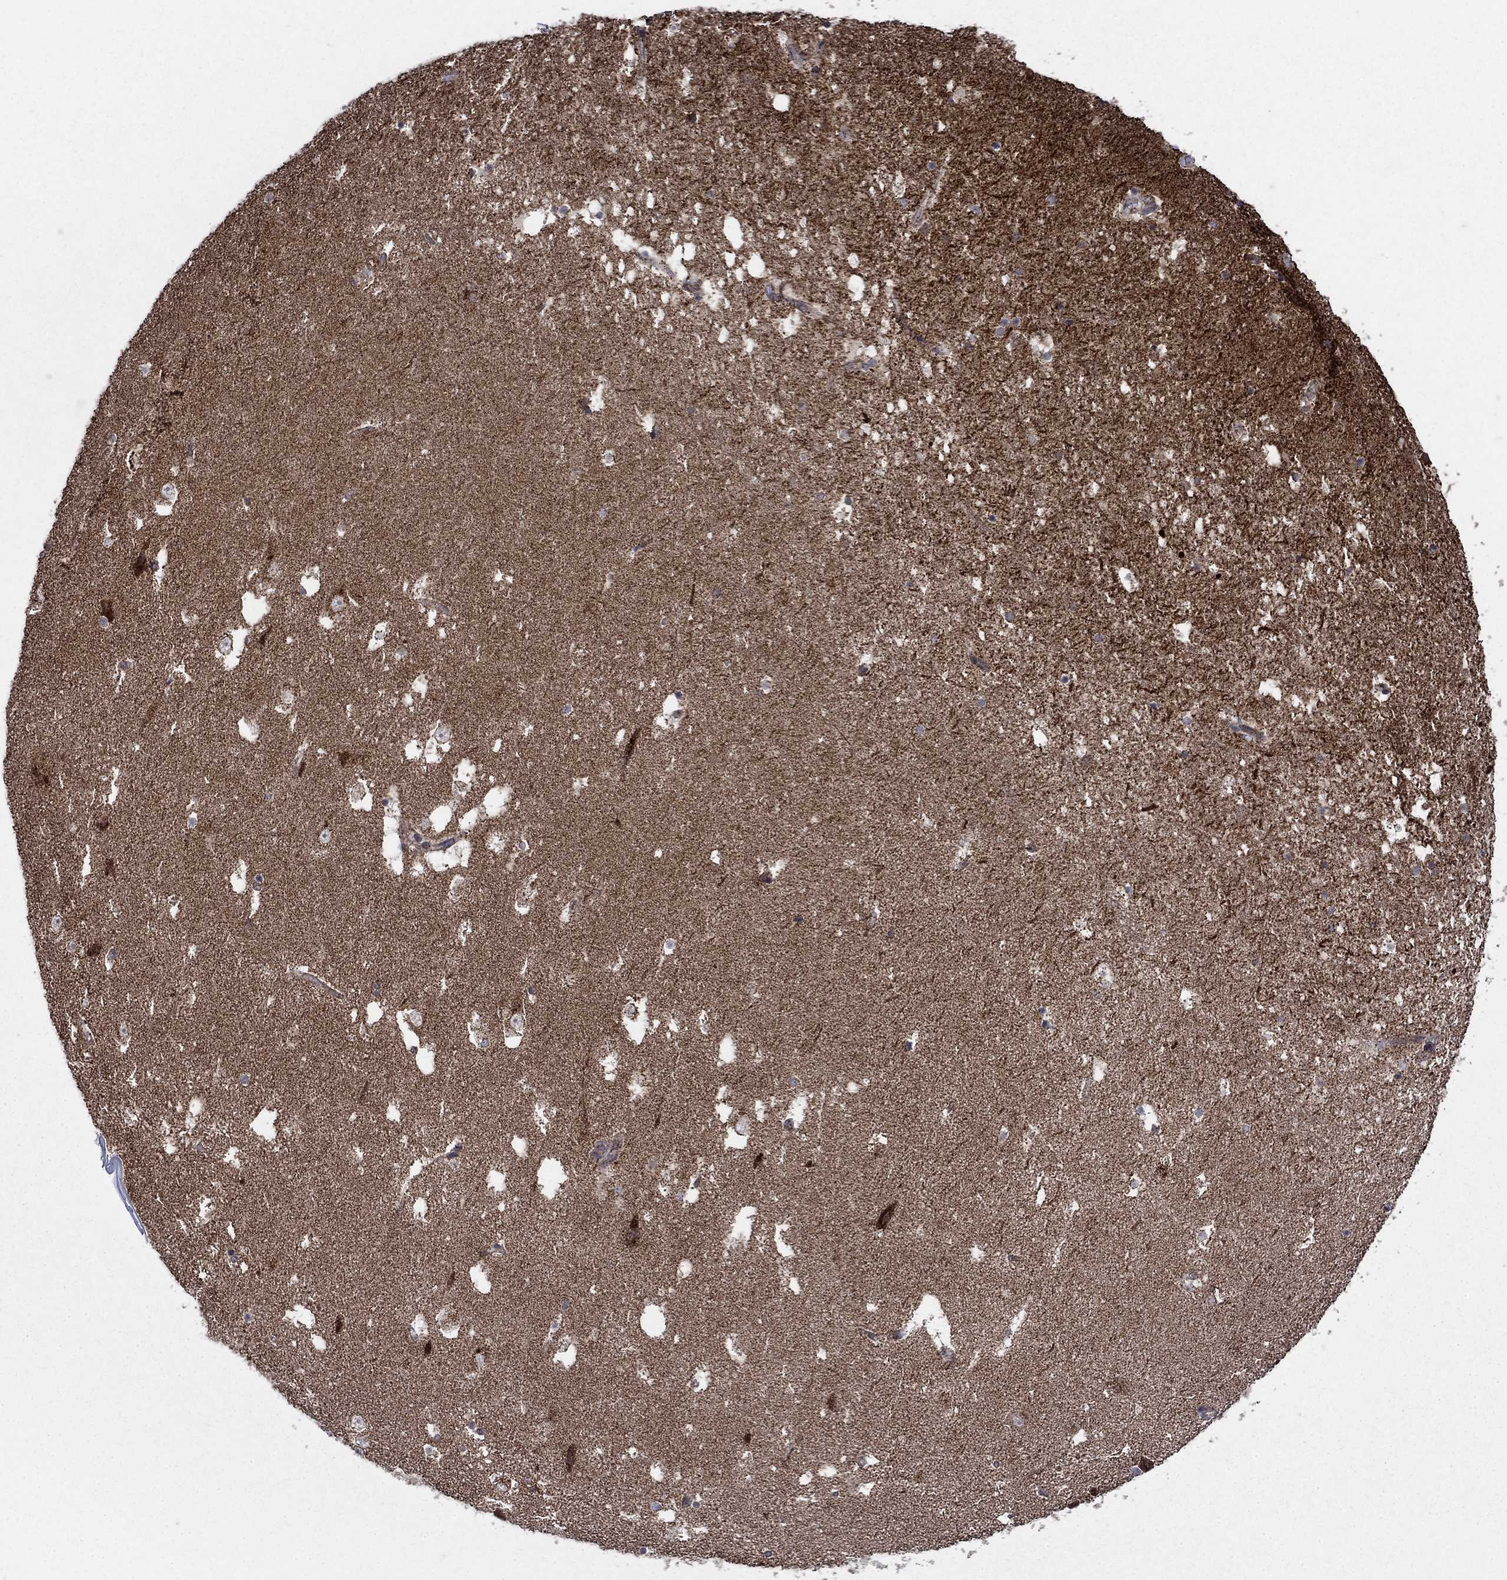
{"staining": {"intensity": "strong", "quantity": "<25%", "location": "cytoplasmic/membranous"}, "tissue": "hippocampus", "cell_type": "Glial cells", "image_type": "normal", "snomed": [{"axis": "morphology", "description": "Normal tissue, NOS"}, {"axis": "topography", "description": "Hippocampus"}], "caption": "Approximately <25% of glial cells in unremarkable human hippocampus display strong cytoplasmic/membranous protein staining as visualized by brown immunohistochemical staining.", "gene": "RNF19B", "patient": {"sex": "male", "age": 51}}